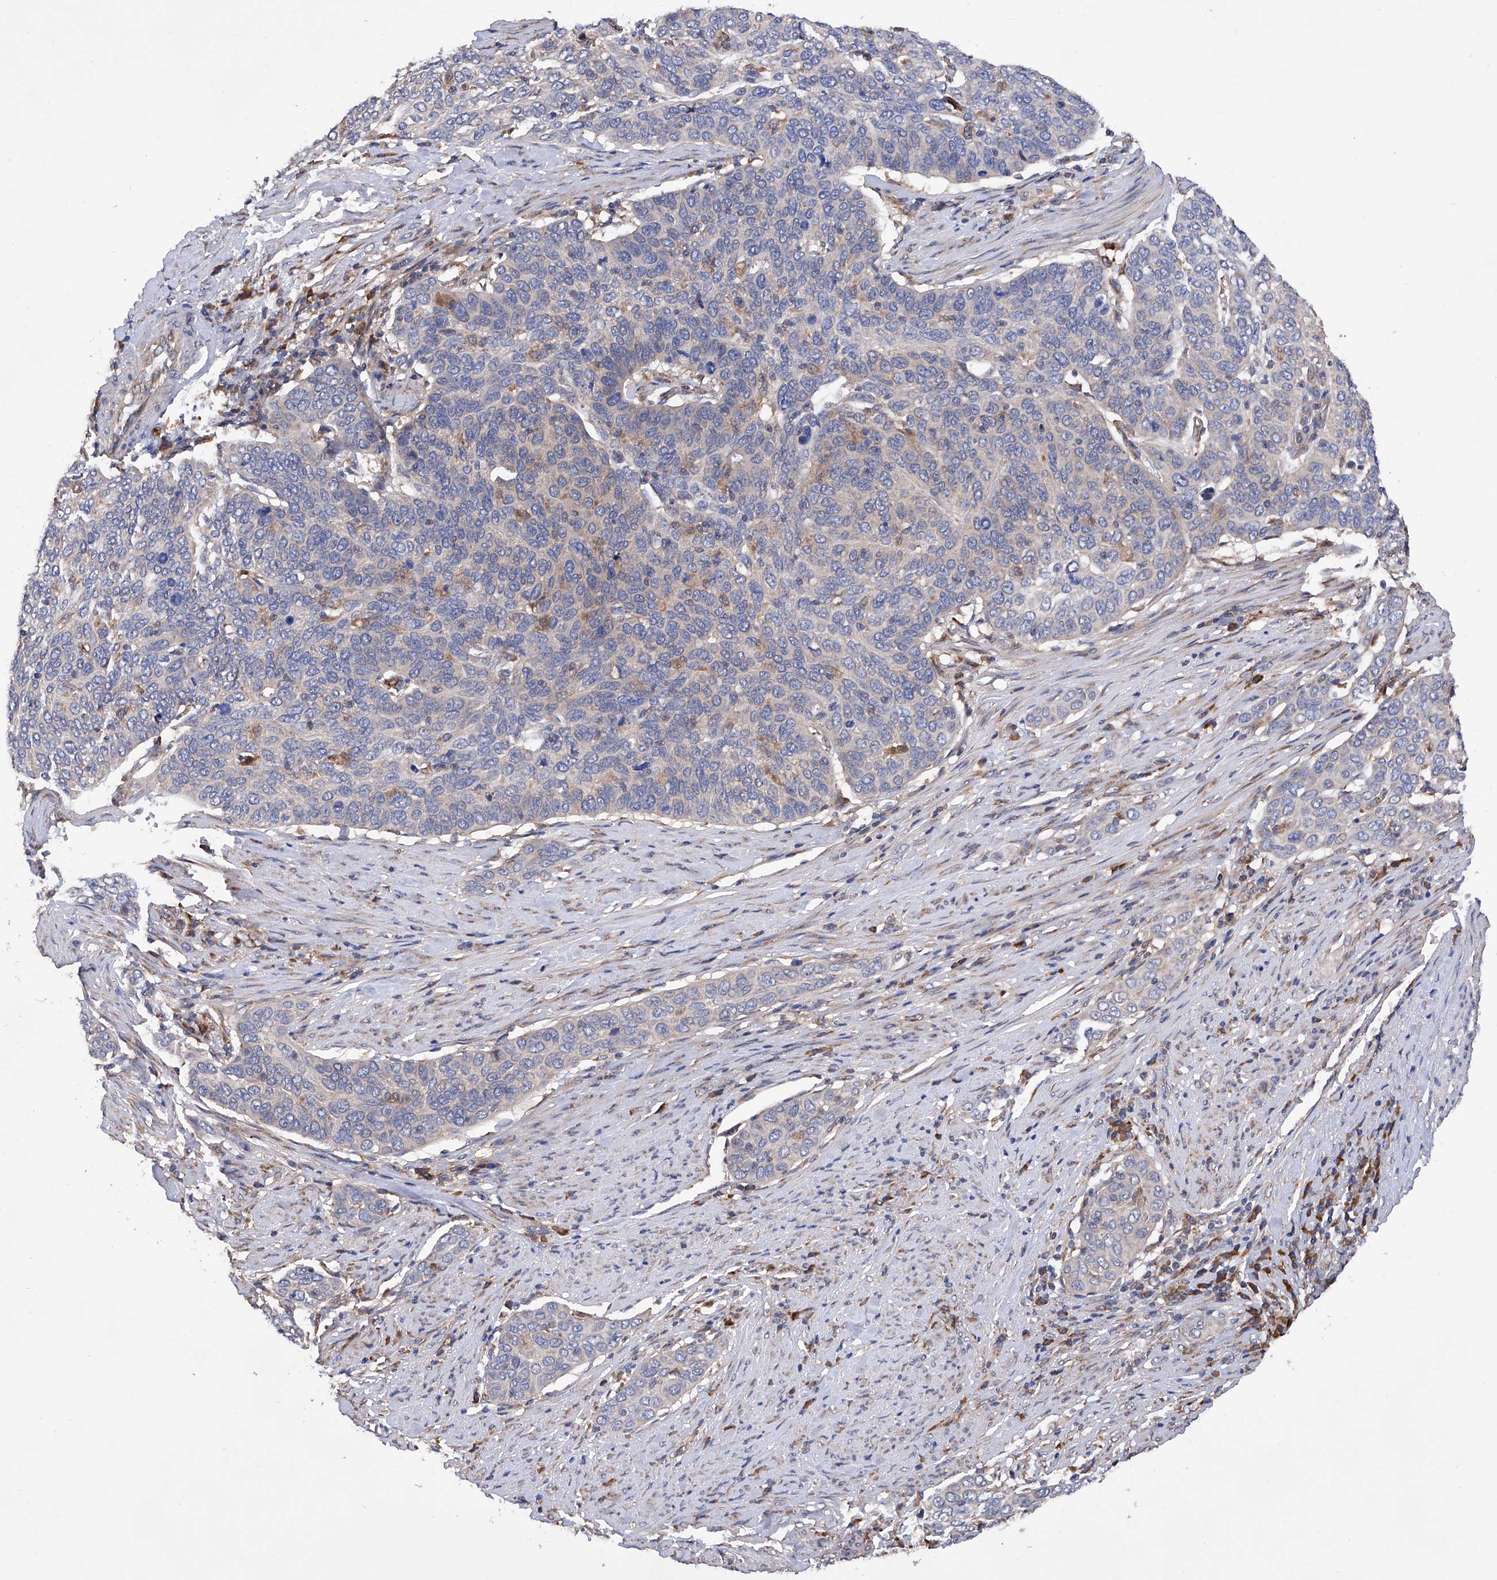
{"staining": {"intensity": "negative", "quantity": "none", "location": "none"}, "tissue": "cervical cancer", "cell_type": "Tumor cells", "image_type": "cancer", "snomed": [{"axis": "morphology", "description": "Squamous cell carcinoma, NOS"}, {"axis": "topography", "description": "Cervix"}], "caption": "High magnification brightfield microscopy of cervical squamous cell carcinoma stained with DAB (brown) and counterstained with hematoxylin (blue): tumor cells show no significant expression.", "gene": "INPP5B", "patient": {"sex": "female", "age": 60}}